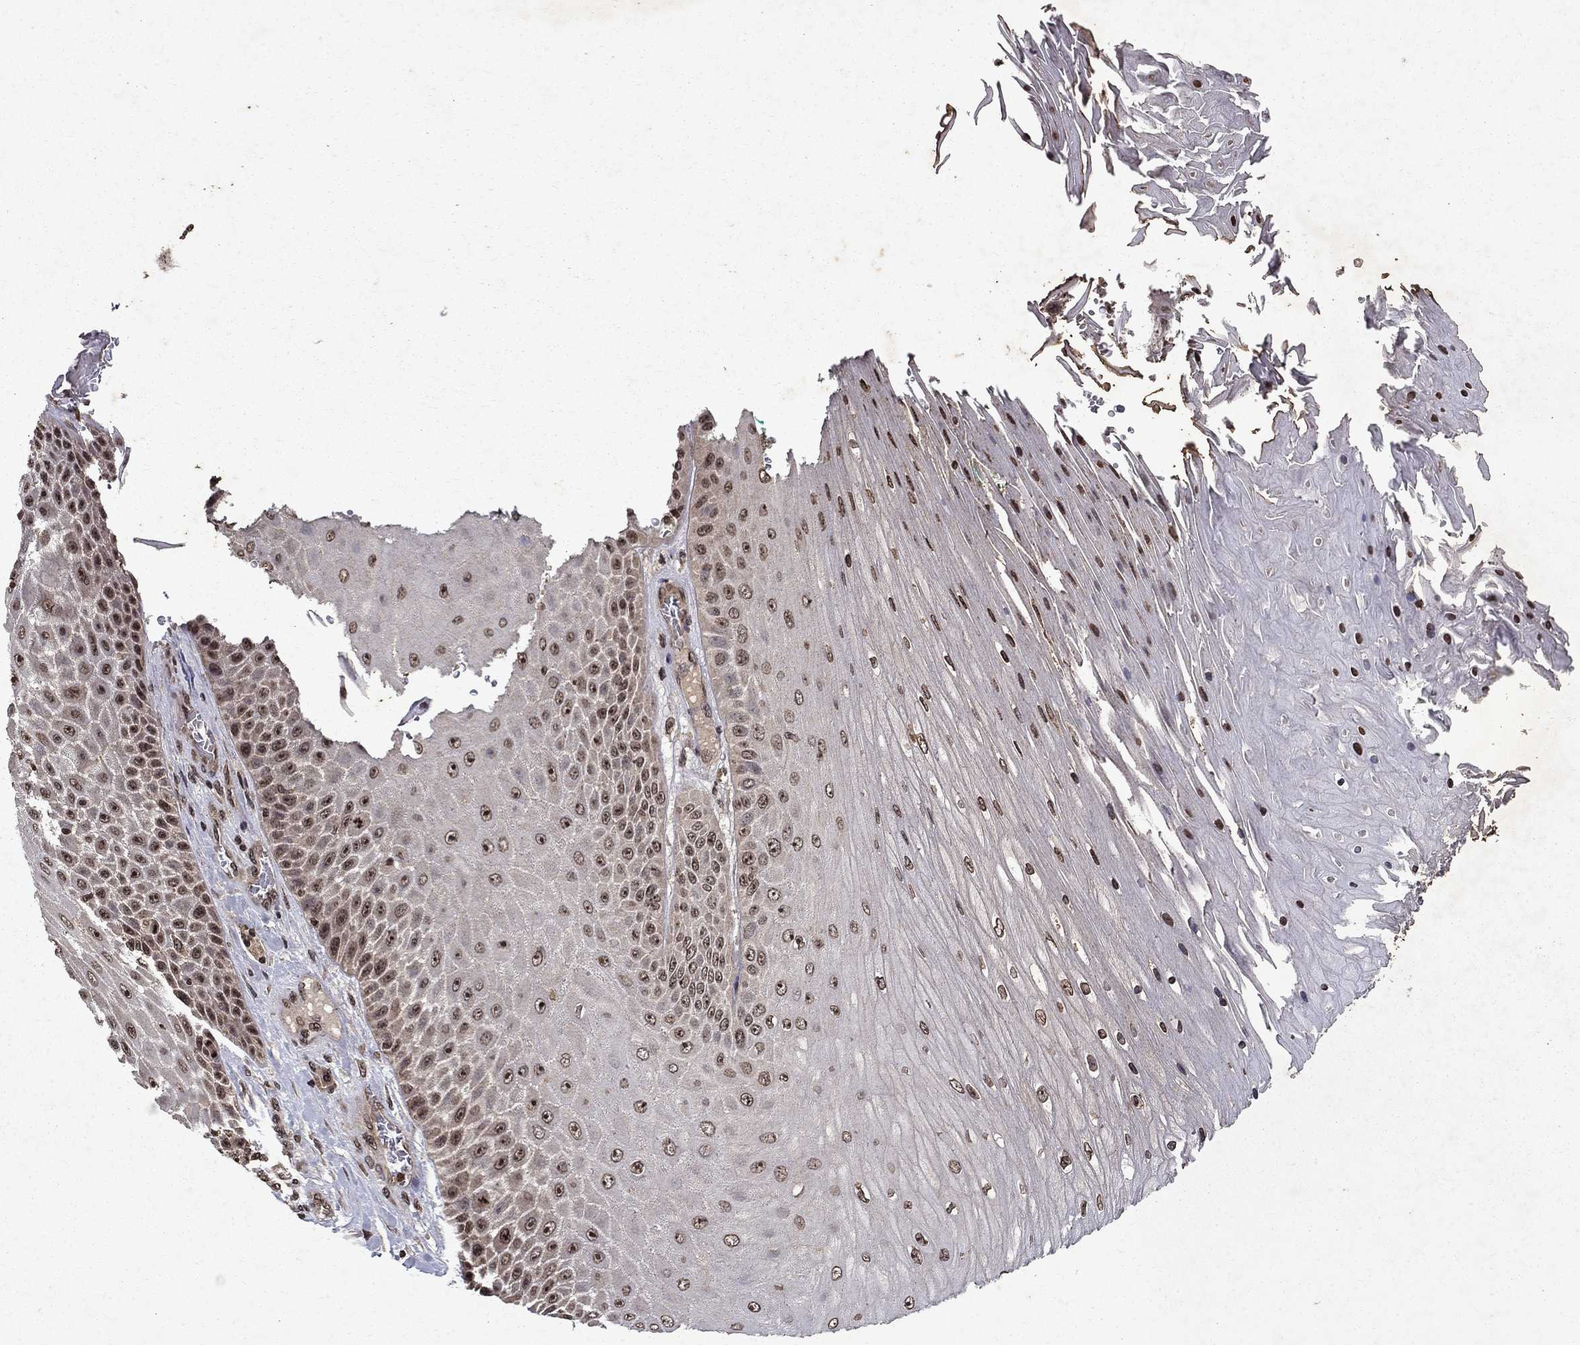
{"staining": {"intensity": "moderate", "quantity": "25%-75%", "location": "nuclear"}, "tissue": "skin cancer", "cell_type": "Tumor cells", "image_type": "cancer", "snomed": [{"axis": "morphology", "description": "Squamous cell carcinoma, NOS"}, {"axis": "topography", "description": "Skin"}], "caption": "The histopathology image demonstrates staining of skin cancer (squamous cell carcinoma), revealing moderate nuclear protein expression (brown color) within tumor cells.", "gene": "PIN4", "patient": {"sex": "male", "age": 62}}